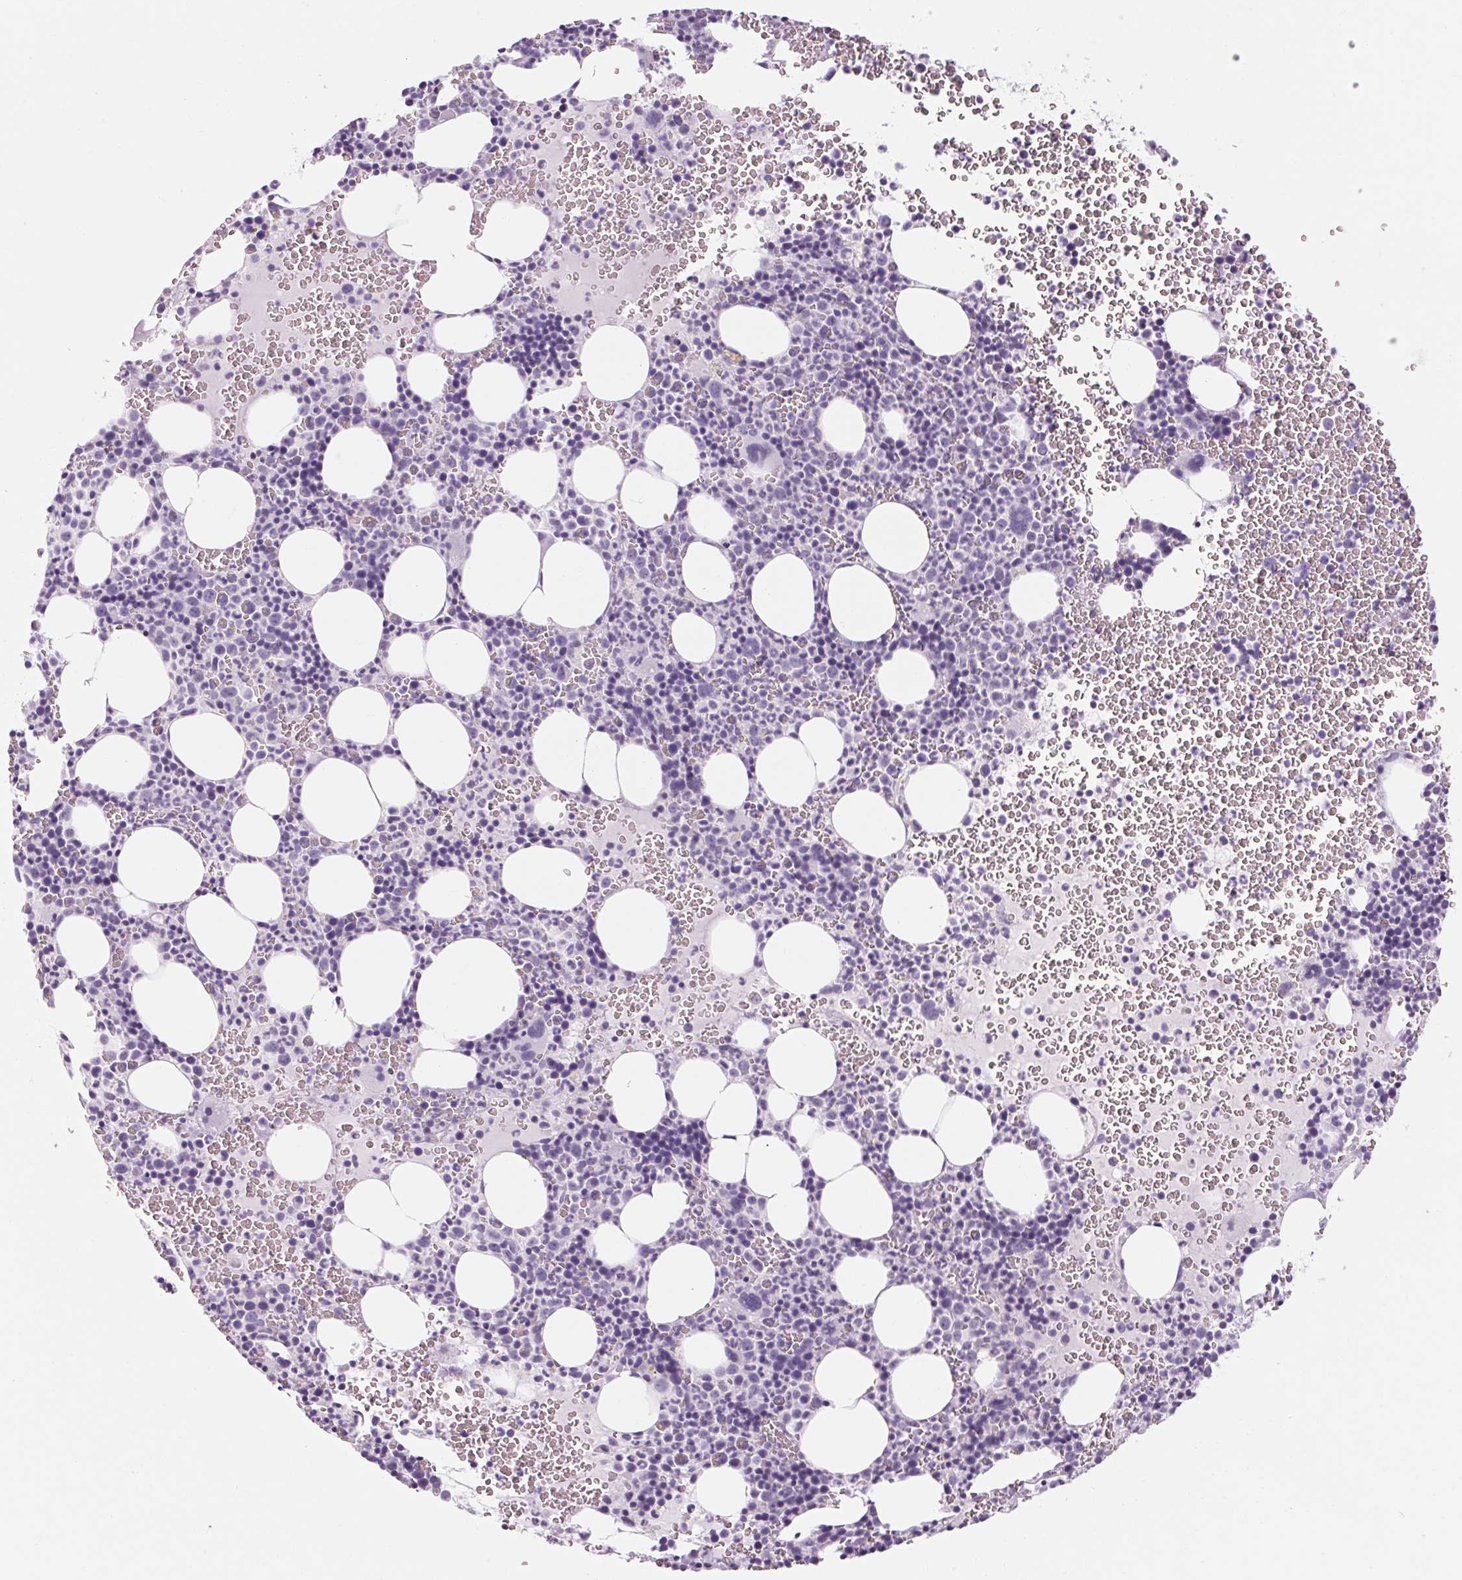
{"staining": {"intensity": "negative", "quantity": "none", "location": "none"}, "tissue": "bone marrow", "cell_type": "Hematopoietic cells", "image_type": "normal", "snomed": [{"axis": "morphology", "description": "Normal tissue, NOS"}, {"axis": "topography", "description": "Bone marrow"}], "caption": "Image shows no significant protein positivity in hematopoietic cells of benign bone marrow. (DAB (3,3'-diaminobenzidine) IHC, high magnification).", "gene": "RPTN", "patient": {"sex": "male", "age": 63}}